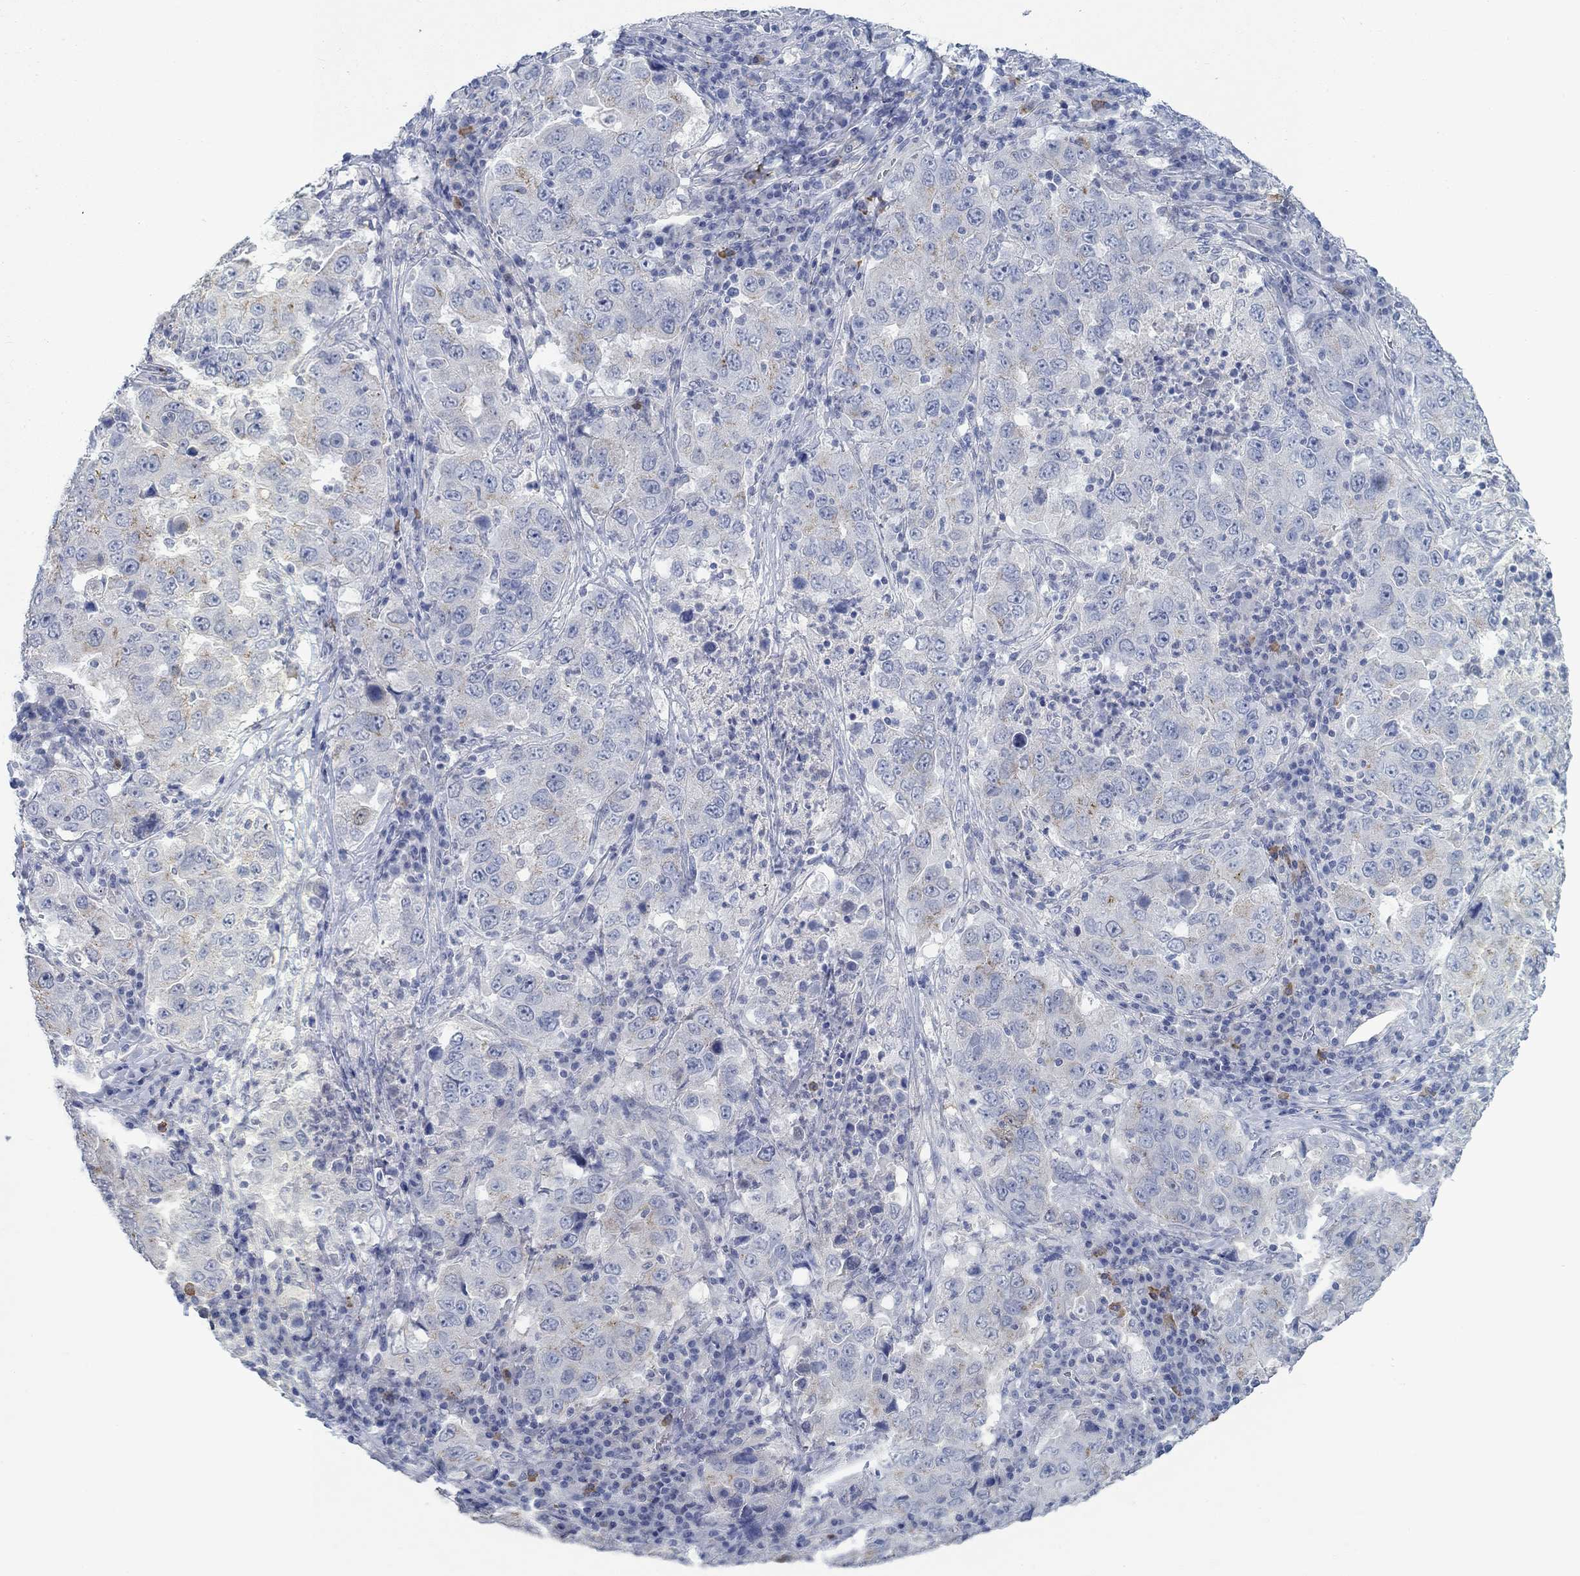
{"staining": {"intensity": "moderate", "quantity": "<25%", "location": "cytoplasmic/membranous"}, "tissue": "lung cancer", "cell_type": "Tumor cells", "image_type": "cancer", "snomed": [{"axis": "morphology", "description": "Adenocarcinoma, NOS"}, {"axis": "topography", "description": "Lung"}], "caption": "Lung cancer (adenocarcinoma) tissue exhibits moderate cytoplasmic/membranous positivity in about <25% of tumor cells, visualized by immunohistochemistry.", "gene": "TEKT4", "patient": {"sex": "male", "age": 73}}